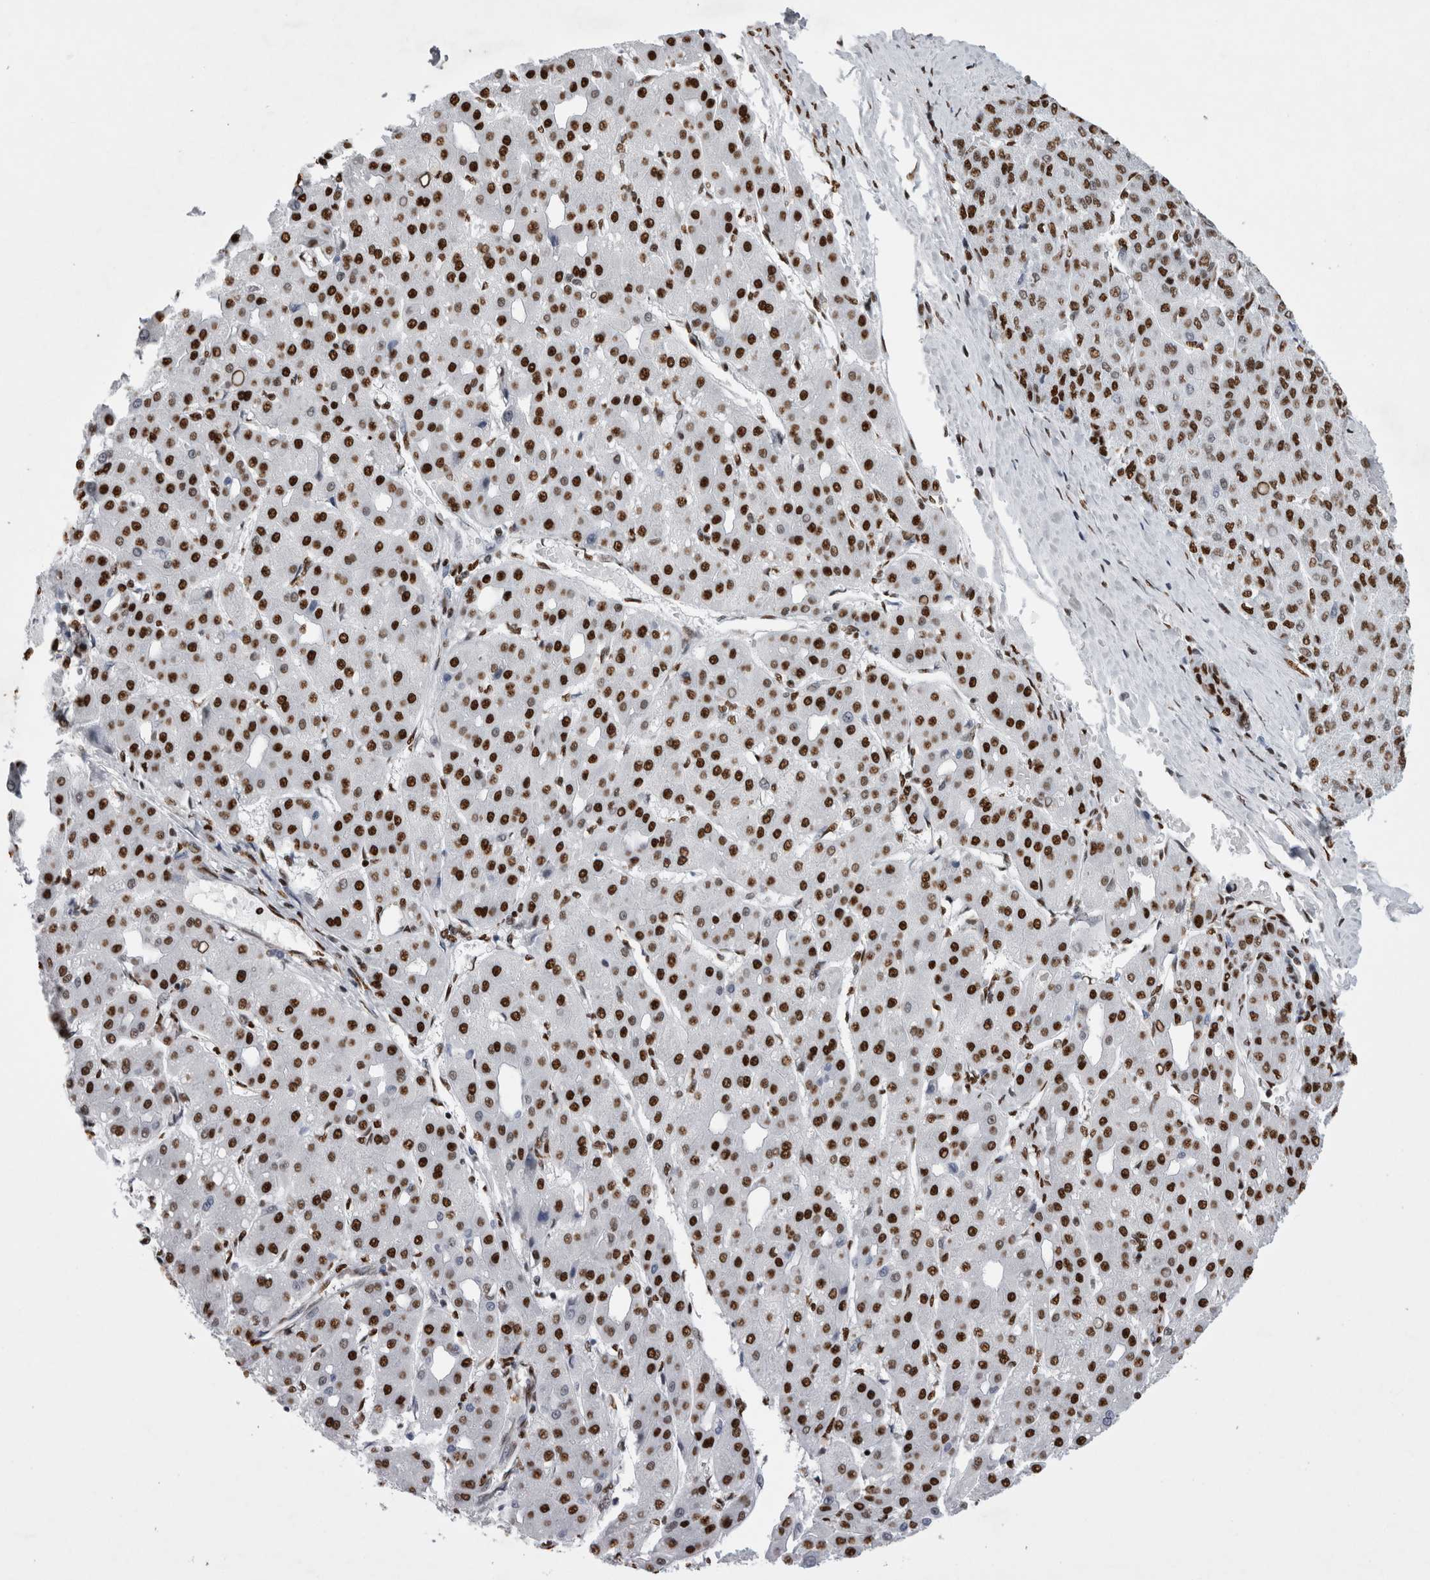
{"staining": {"intensity": "strong", "quantity": ">75%", "location": "nuclear"}, "tissue": "liver cancer", "cell_type": "Tumor cells", "image_type": "cancer", "snomed": [{"axis": "morphology", "description": "Carcinoma, Hepatocellular, NOS"}, {"axis": "topography", "description": "Liver"}], "caption": "IHC of human liver cancer (hepatocellular carcinoma) exhibits high levels of strong nuclear positivity in about >75% of tumor cells. The protein of interest is shown in brown color, while the nuclei are stained blue.", "gene": "ALPK3", "patient": {"sex": "male", "age": 65}}